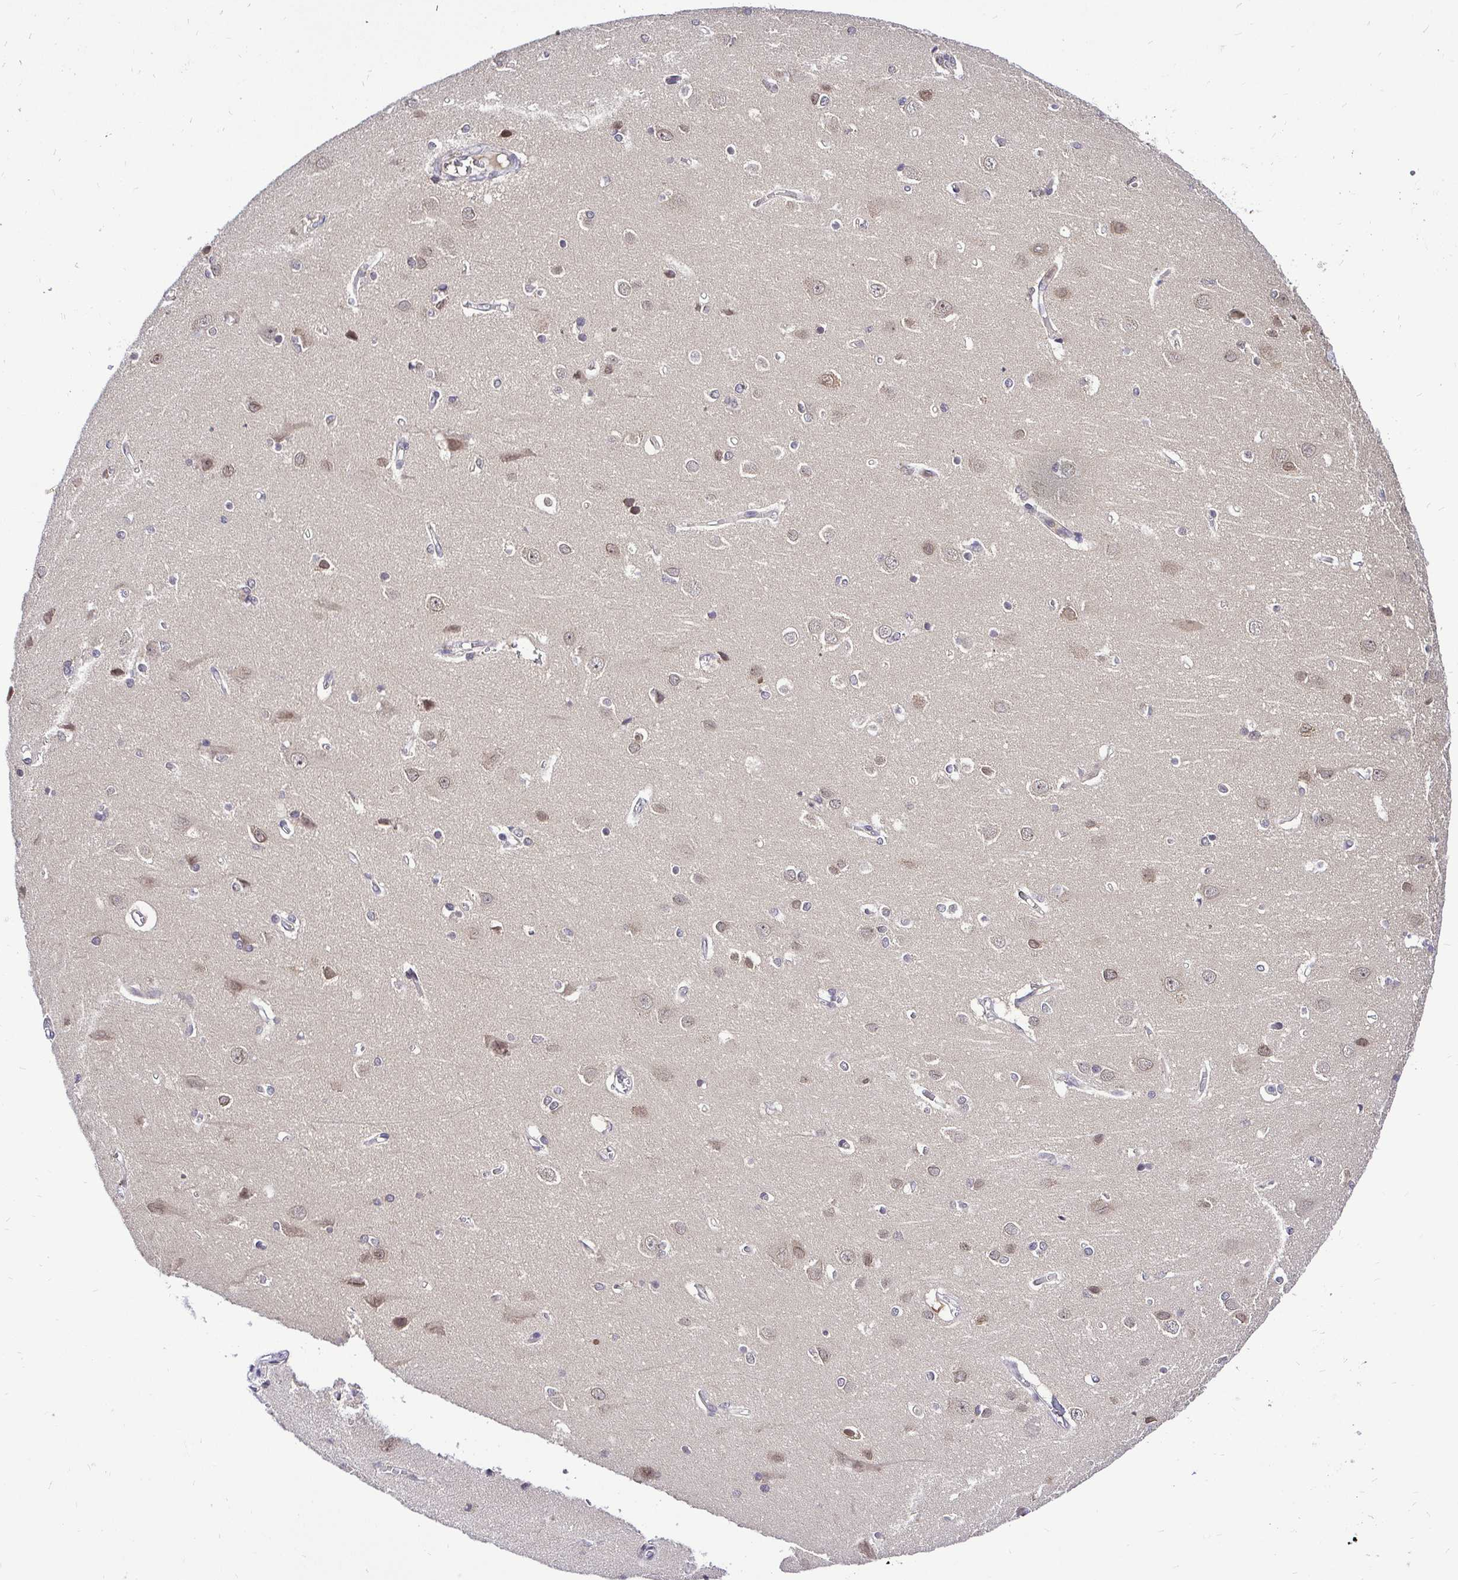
{"staining": {"intensity": "weak", "quantity": ">75%", "location": "cytoplasmic/membranous,nuclear"}, "tissue": "cerebral cortex", "cell_type": "Endothelial cells", "image_type": "normal", "snomed": [{"axis": "morphology", "description": "Normal tissue, NOS"}, {"axis": "topography", "description": "Cerebral cortex"}], "caption": "Immunohistochemistry photomicrograph of unremarkable cerebral cortex: cerebral cortex stained using IHC demonstrates low levels of weak protein expression localized specifically in the cytoplasmic/membranous,nuclear of endothelial cells, appearing as a cytoplasmic/membranous,nuclear brown color.", "gene": "UBE2M", "patient": {"sex": "male", "age": 37}}